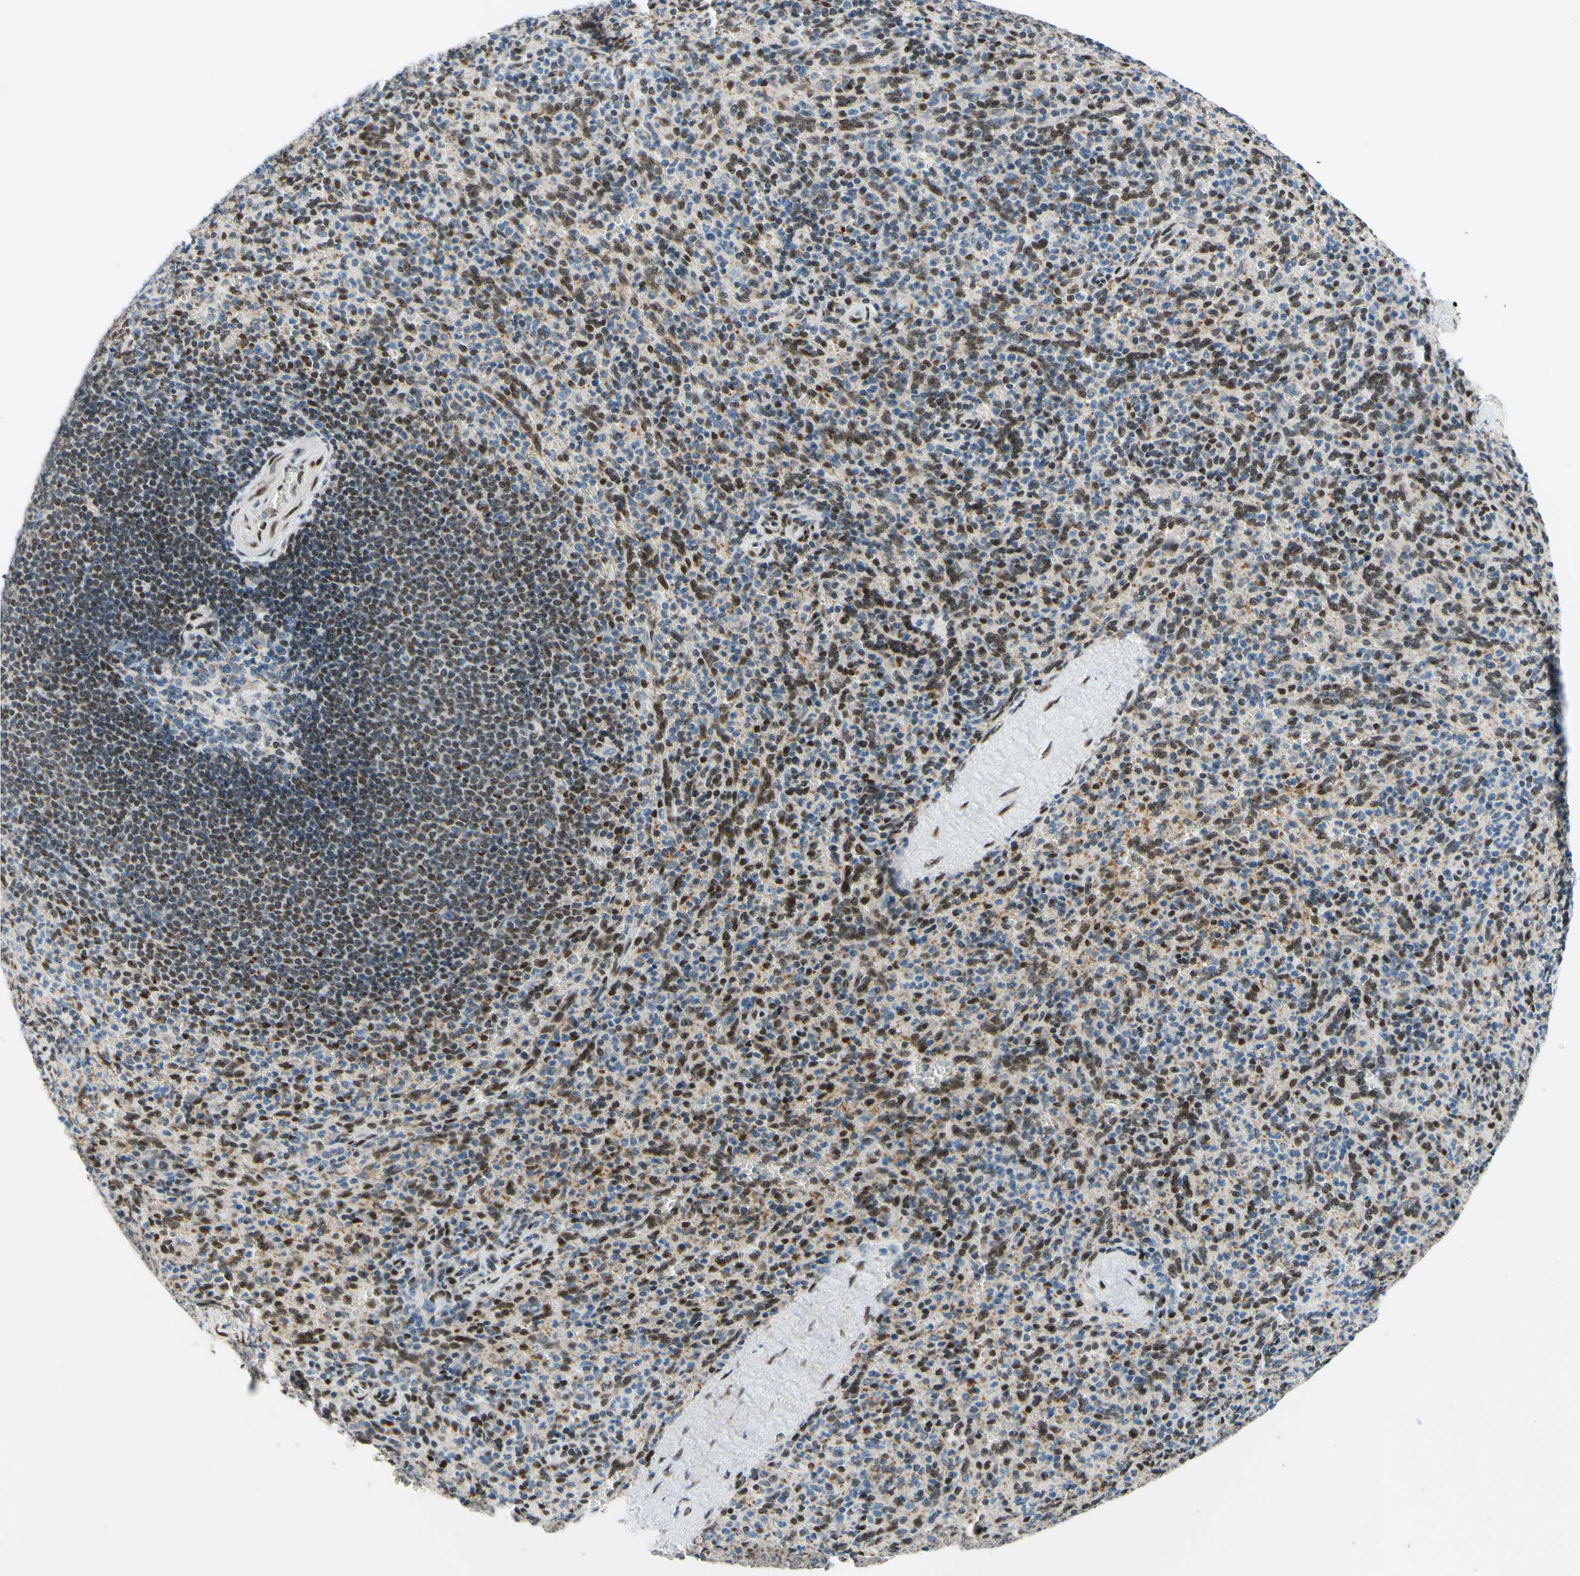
{"staining": {"intensity": "moderate", "quantity": "25%-75%", "location": "cytoplasmic/membranous,nuclear"}, "tissue": "spleen", "cell_type": "Cells in red pulp", "image_type": "normal", "snomed": [{"axis": "morphology", "description": "Normal tissue, NOS"}, {"axis": "topography", "description": "Spleen"}], "caption": "A brown stain labels moderate cytoplasmic/membranous,nuclear positivity of a protein in cells in red pulp of unremarkable human spleen. The staining is performed using DAB brown chromogen to label protein expression. The nuclei are counter-stained blue using hematoxylin.", "gene": "CBX7", "patient": {"sex": "male", "age": 36}}